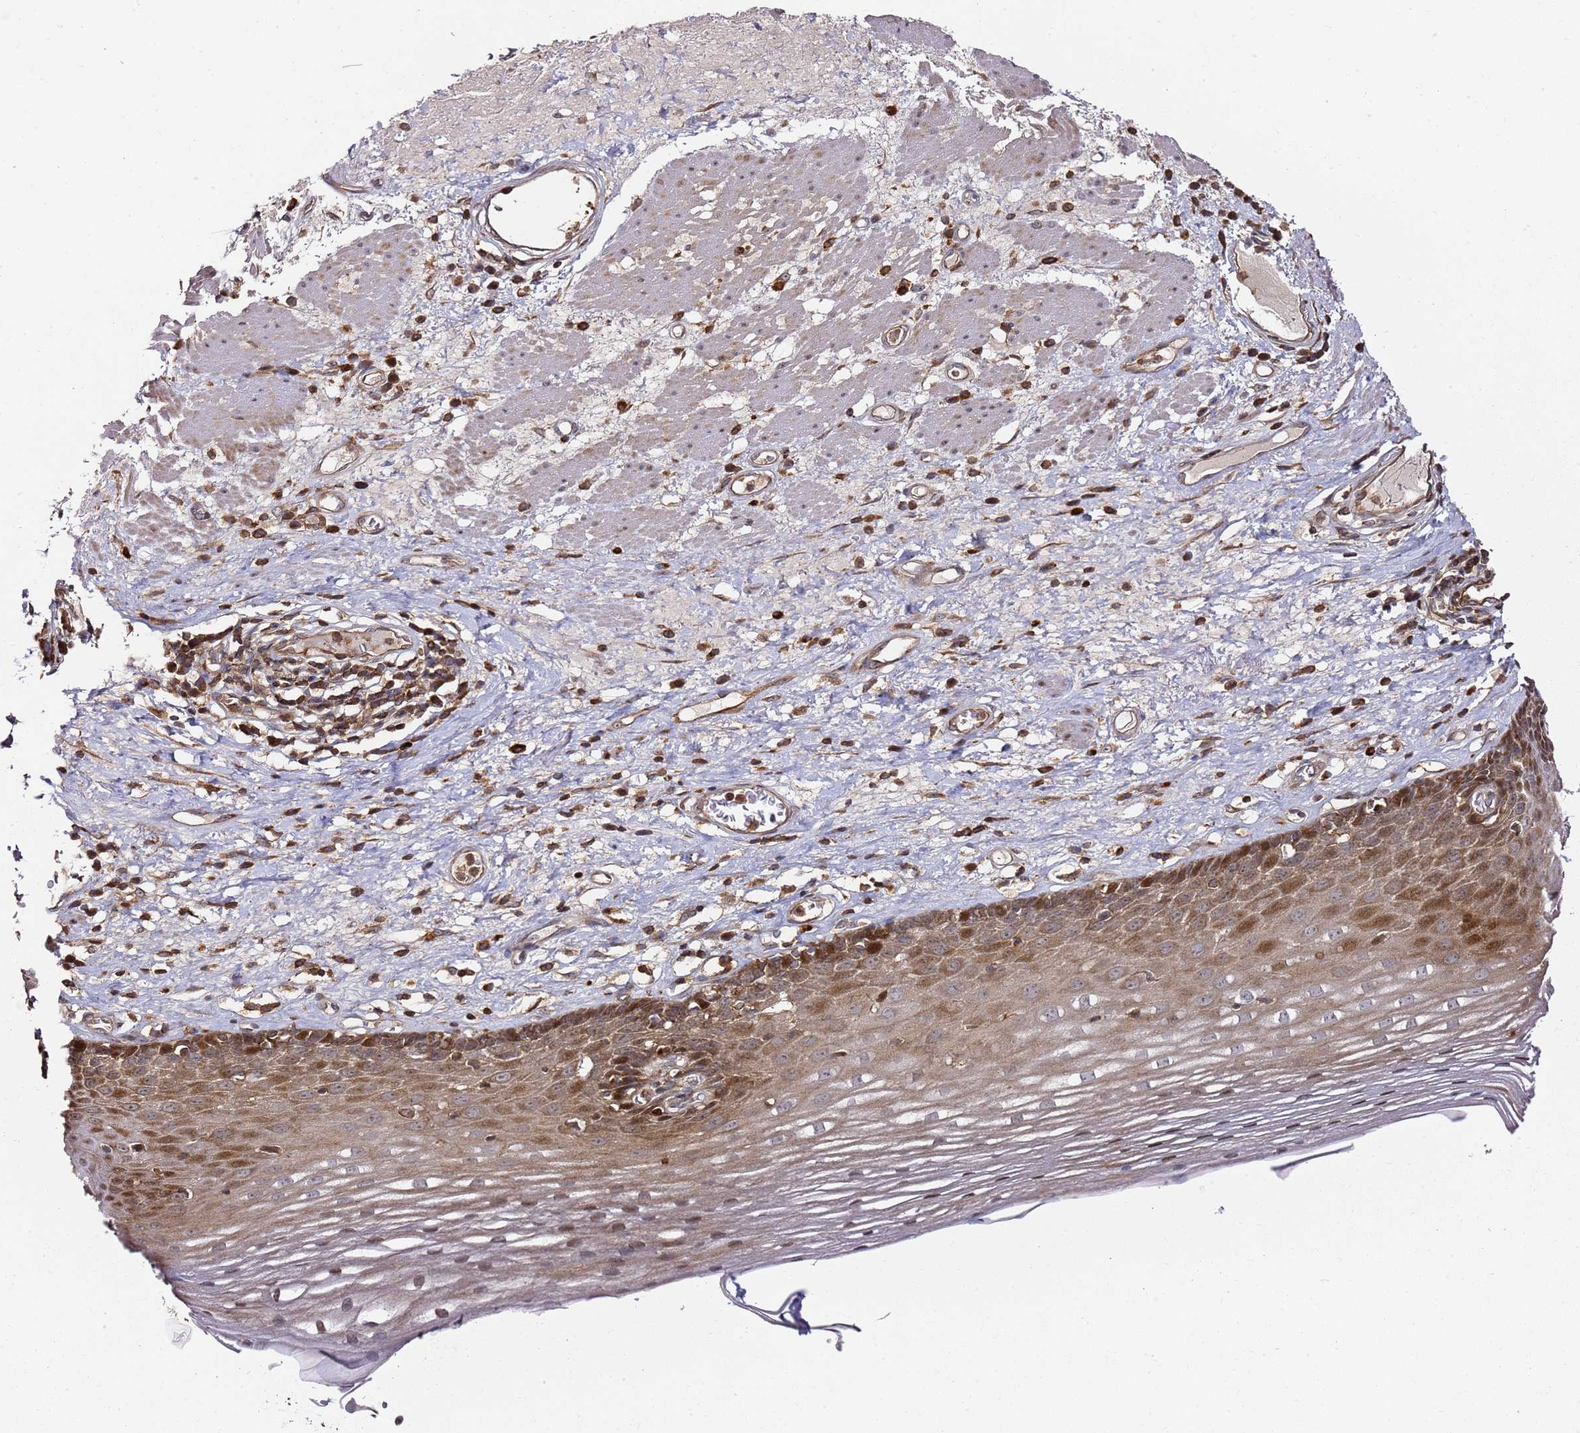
{"staining": {"intensity": "moderate", "quantity": "25%-75%", "location": "cytoplasmic/membranous"}, "tissue": "esophagus", "cell_type": "Squamous epithelial cells", "image_type": "normal", "snomed": [{"axis": "morphology", "description": "Normal tissue, NOS"}, {"axis": "topography", "description": "Esophagus"}], "caption": "Benign esophagus was stained to show a protein in brown. There is medium levels of moderate cytoplasmic/membranous positivity in approximately 25%-75% of squamous epithelial cells.", "gene": "PRMT7", "patient": {"sex": "male", "age": 62}}